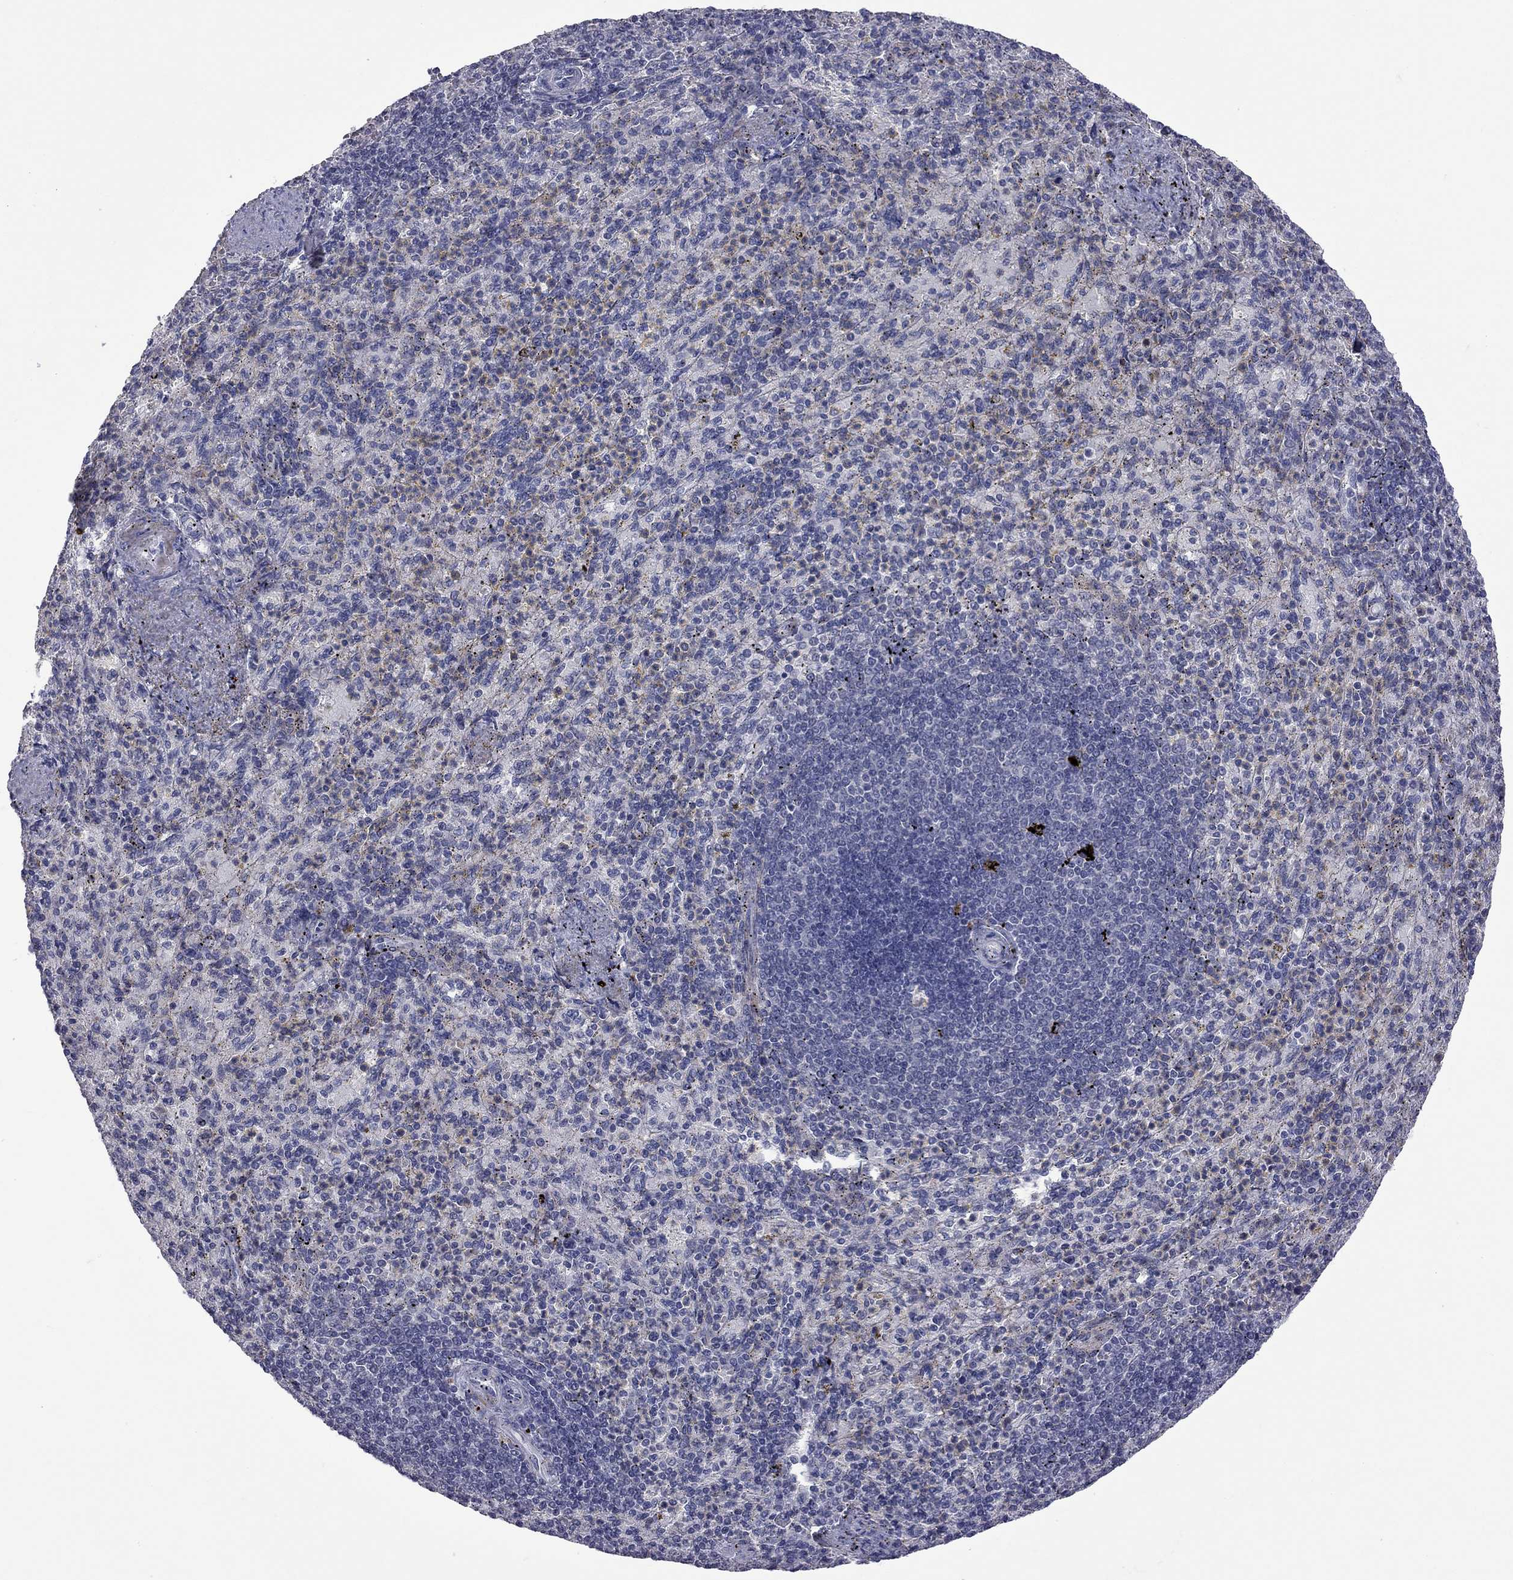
{"staining": {"intensity": "weak", "quantity": "<25%", "location": "cytoplasmic/membranous"}, "tissue": "spleen", "cell_type": "Cells in red pulp", "image_type": "normal", "snomed": [{"axis": "morphology", "description": "Normal tissue, NOS"}, {"axis": "topography", "description": "Spleen"}], "caption": "Immunohistochemistry (IHC) image of benign spleen stained for a protein (brown), which demonstrates no positivity in cells in red pulp.", "gene": "GSG1L", "patient": {"sex": "female", "age": 74}}